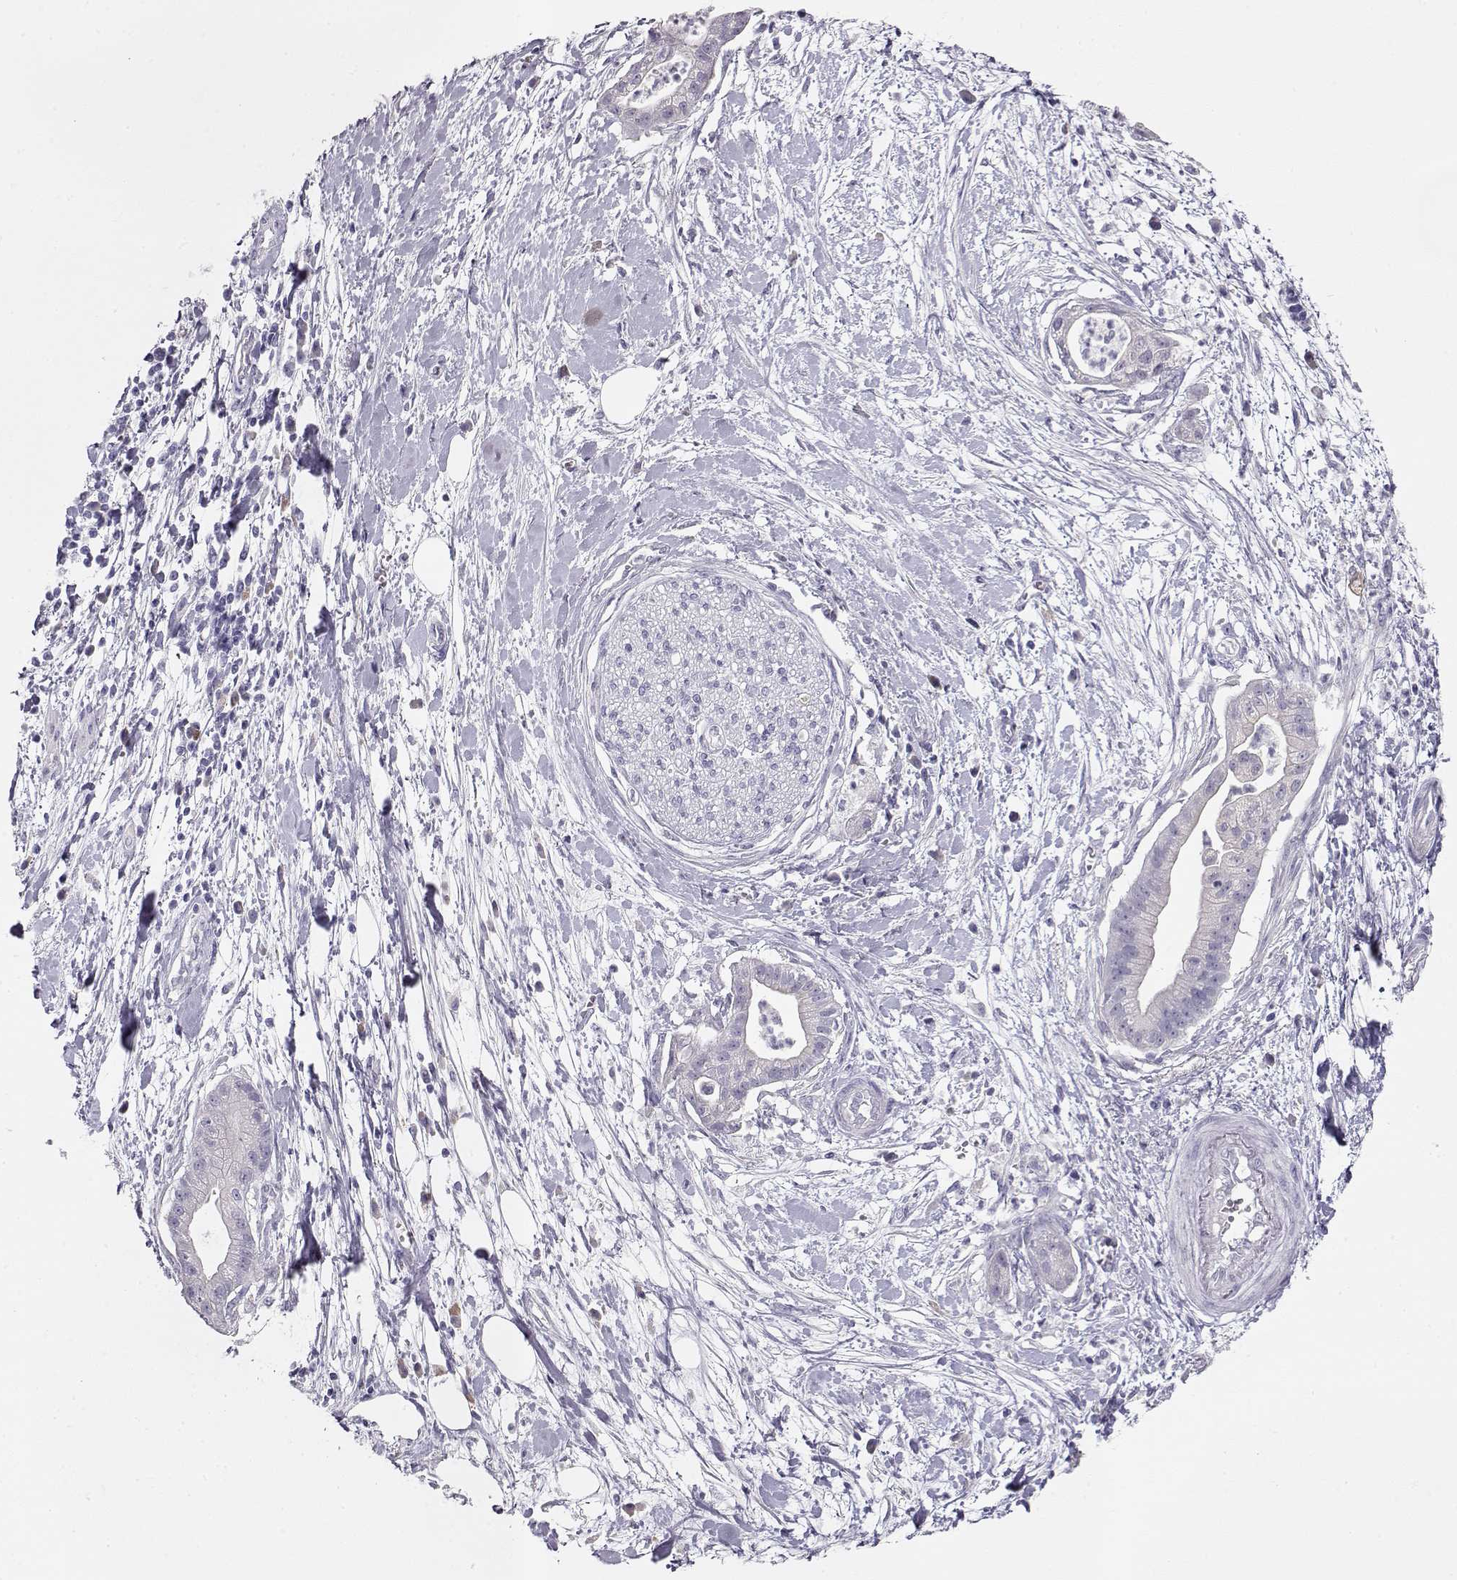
{"staining": {"intensity": "negative", "quantity": "none", "location": "none"}, "tissue": "pancreatic cancer", "cell_type": "Tumor cells", "image_type": "cancer", "snomed": [{"axis": "morphology", "description": "Normal tissue, NOS"}, {"axis": "morphology", "description": "Adenocarcinoma, NOS"}, {"axis": "topography", "description": "Lymph node"}, {"axis": "topography", "description": "Pancreas"}], "caption": "A histopathology image of human pancreatic cancer (adenocarcinoma) is negative for staining in tumor cells.", "gene": "GLIPR1L2", "patient": {"sex": "female", "age": 58}}